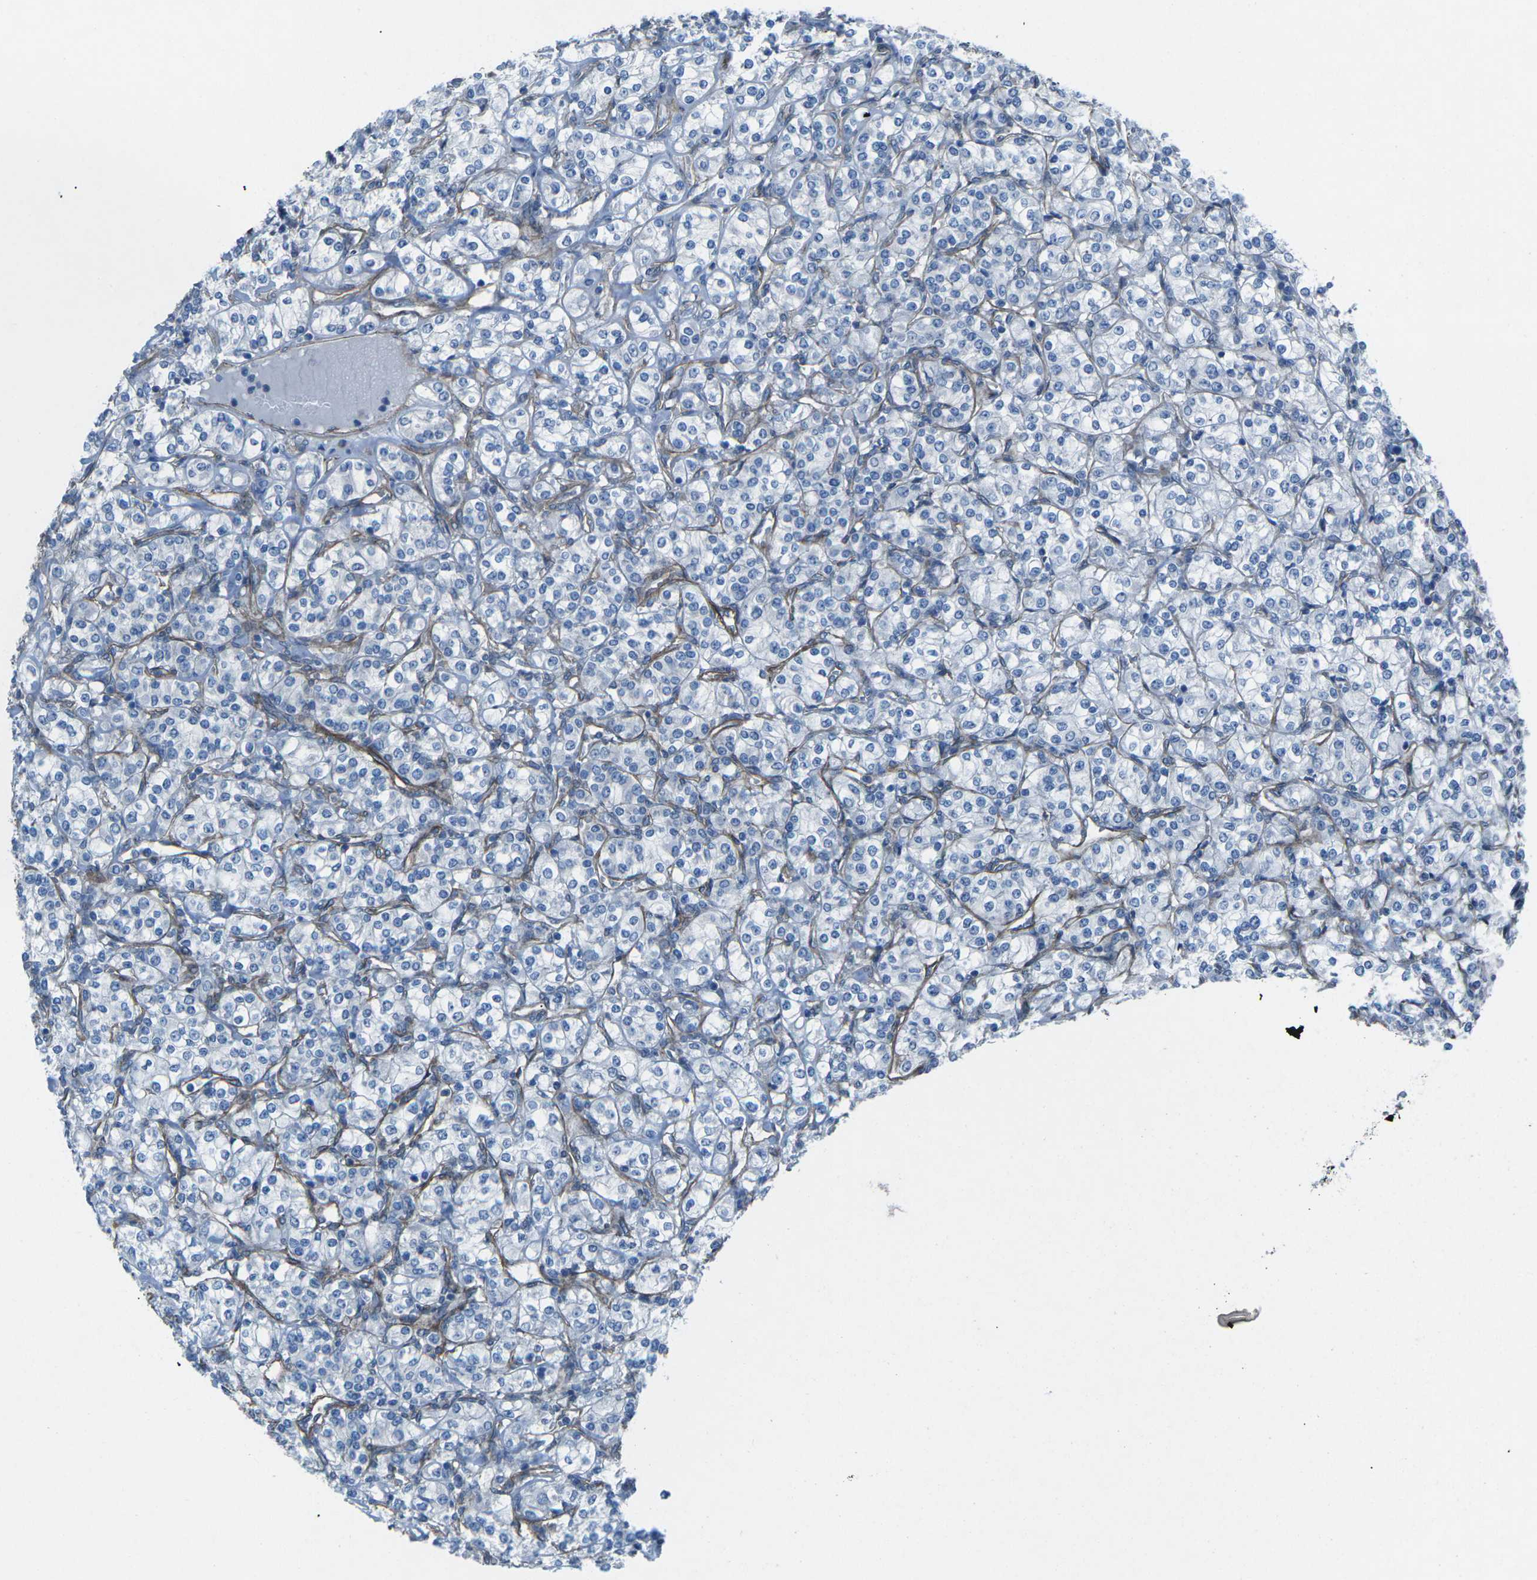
{"staining": {"intensity": "negative", "quantity": "none", "location": "none"}, "tissue": "renal cancer", "cell_type": "Tumor cells", "image_type": "cancer", "snomed": [{"axis": "morphology", "description": "Adenocarcinoma, NOS"}, {"axis": "topography", "description": "Kidney"}], "caption": "An image of human renal cancer (adenocarcinoma) is negative for staining in tumor cells.", "gene": "UTRN", "patient": {"sex": "male", "age": 77}}